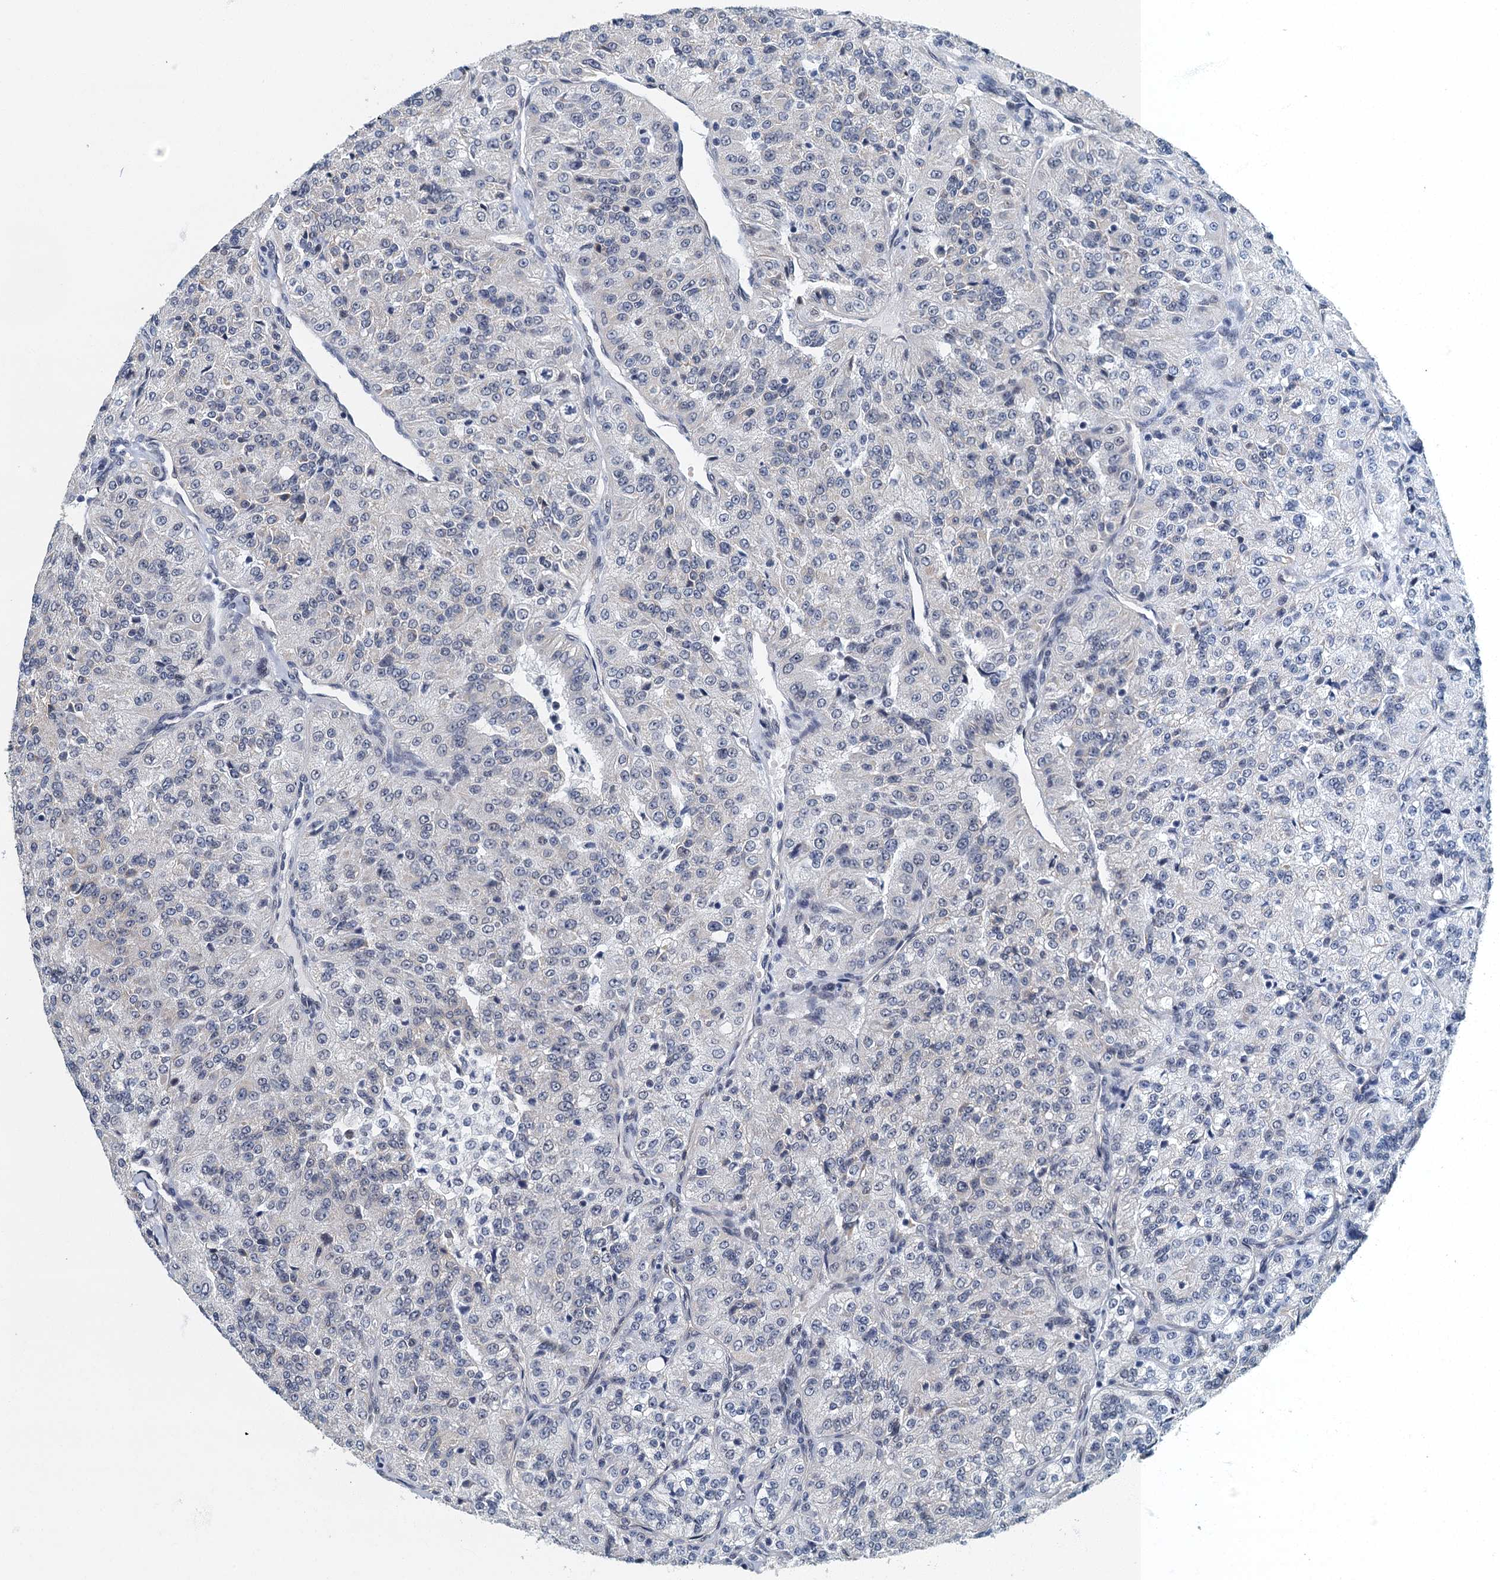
{"staining": {"intensity": "negative", "quantity": "none", "location": "none"}, "tissue": "renal cancer", "cell_type": "Tumor cells", "image_type": "cancer", "snomed": [{"axis": "morphology", "description": "Adenocarcinoma, NOS"}, {"axis": "topography", "description": "Kidney"}], "caption": "This is an immunohistochemistry image of renal cancer (adenocarcinoma). There is no staining in tumor cells.", "gene": "GADL1", "patient": {"sex": "female", "age": 63}}